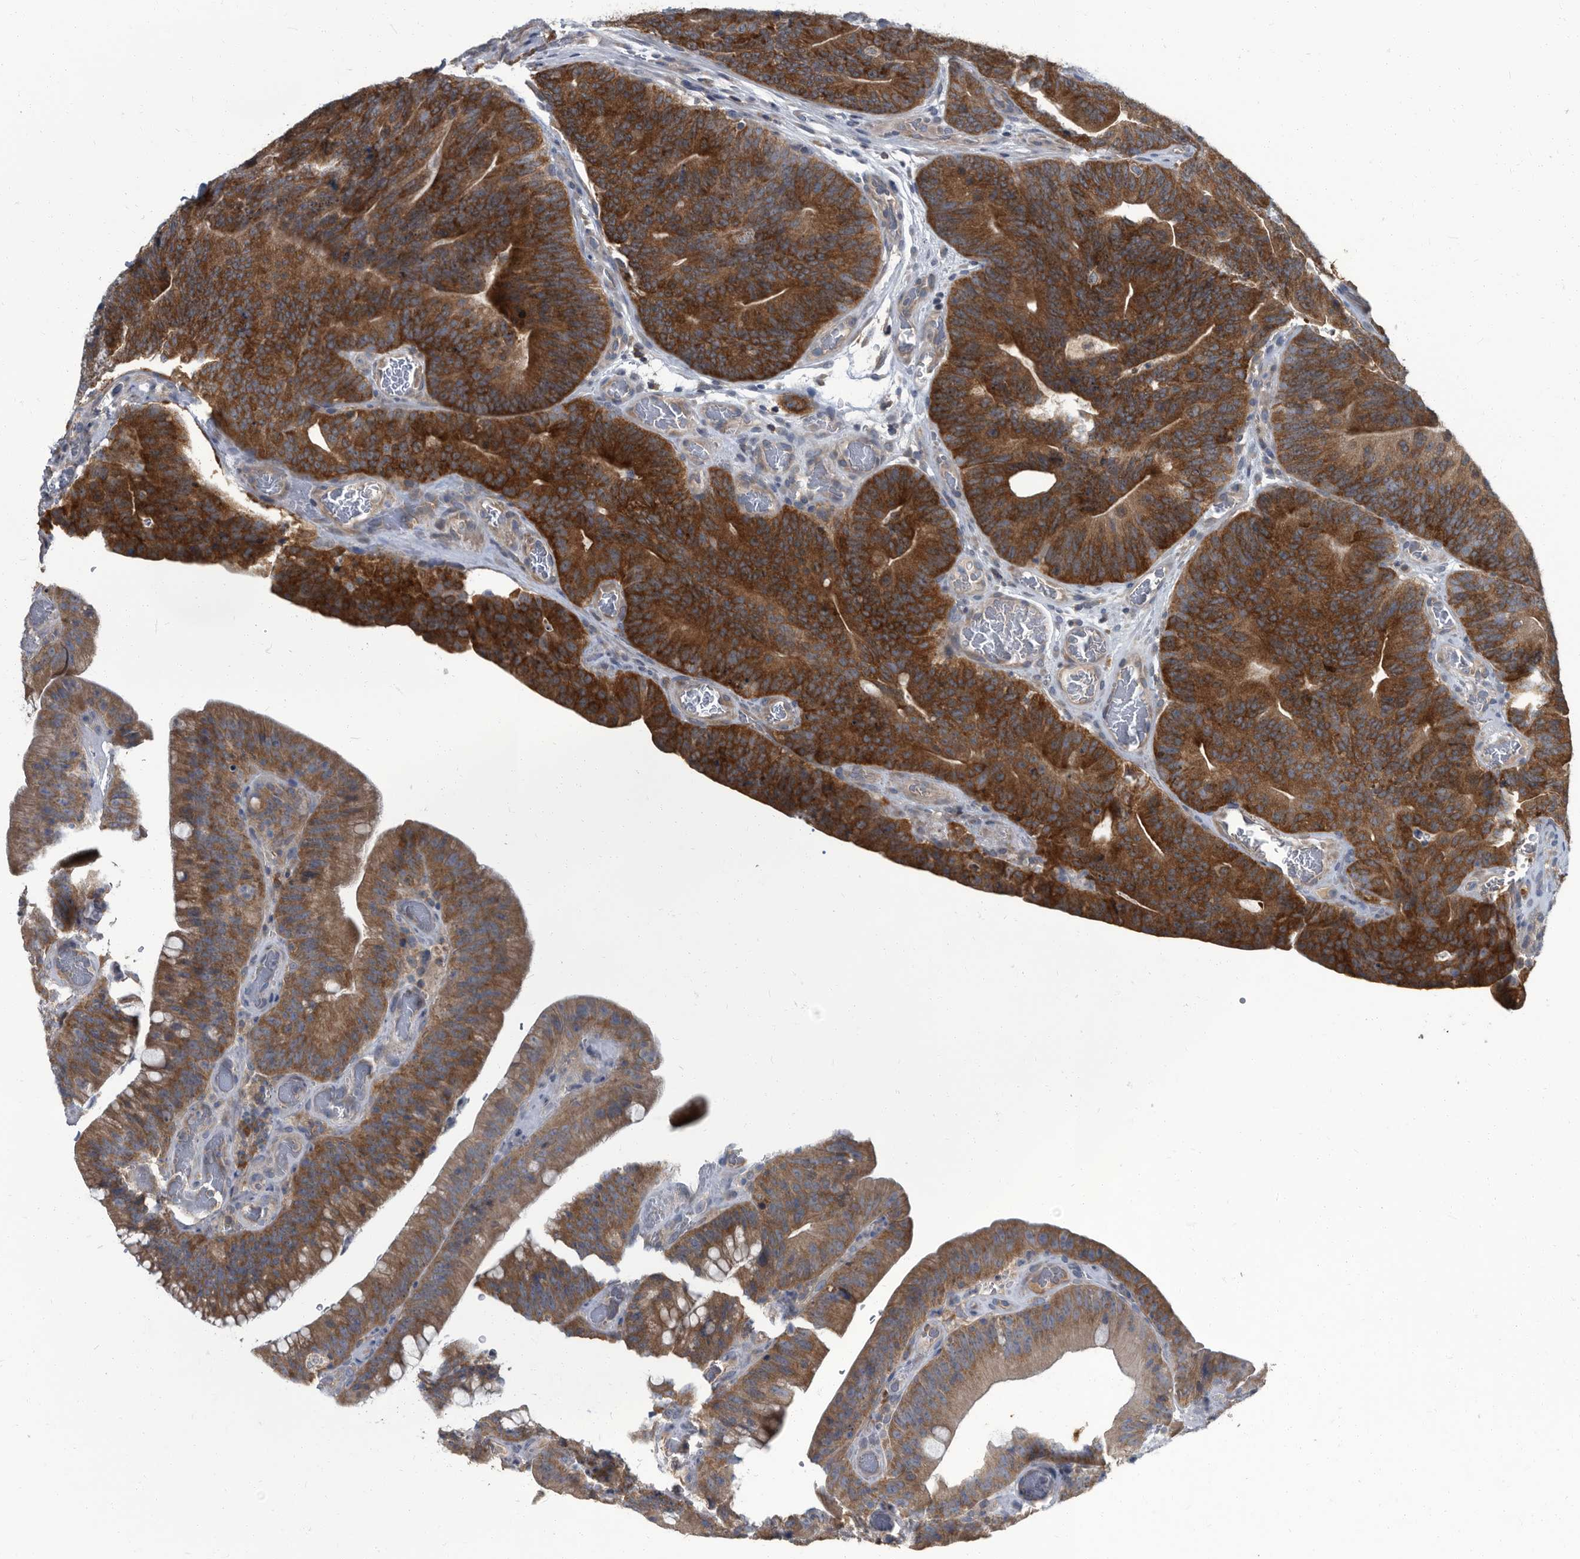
{"staining": {"intensity": "strong", "quantity": ">75%", "location": "cytoplasmic/membranous"}, "tissue": "colorectal cancer", "cell_type": "Tumor cells", "image_type": "cancer", "snomed": [{"axis": "morphology", "description": "Normal tissue, NOS"}, {"axis": "topography", "description": "Colon"}], "caption": "Immunohistochemistry histopathology image of neoplastic tissue: human colorectal cancer stained using immunohistochemistry (IHC) displays high levels of strong protein expression localized specifically in the cytoplasmic/membranous of tumor cells, appearing as a cytoplasmic/membranous brown color.", "gene": "CDV3", "patient": {"sex": "female", "age": 82}}